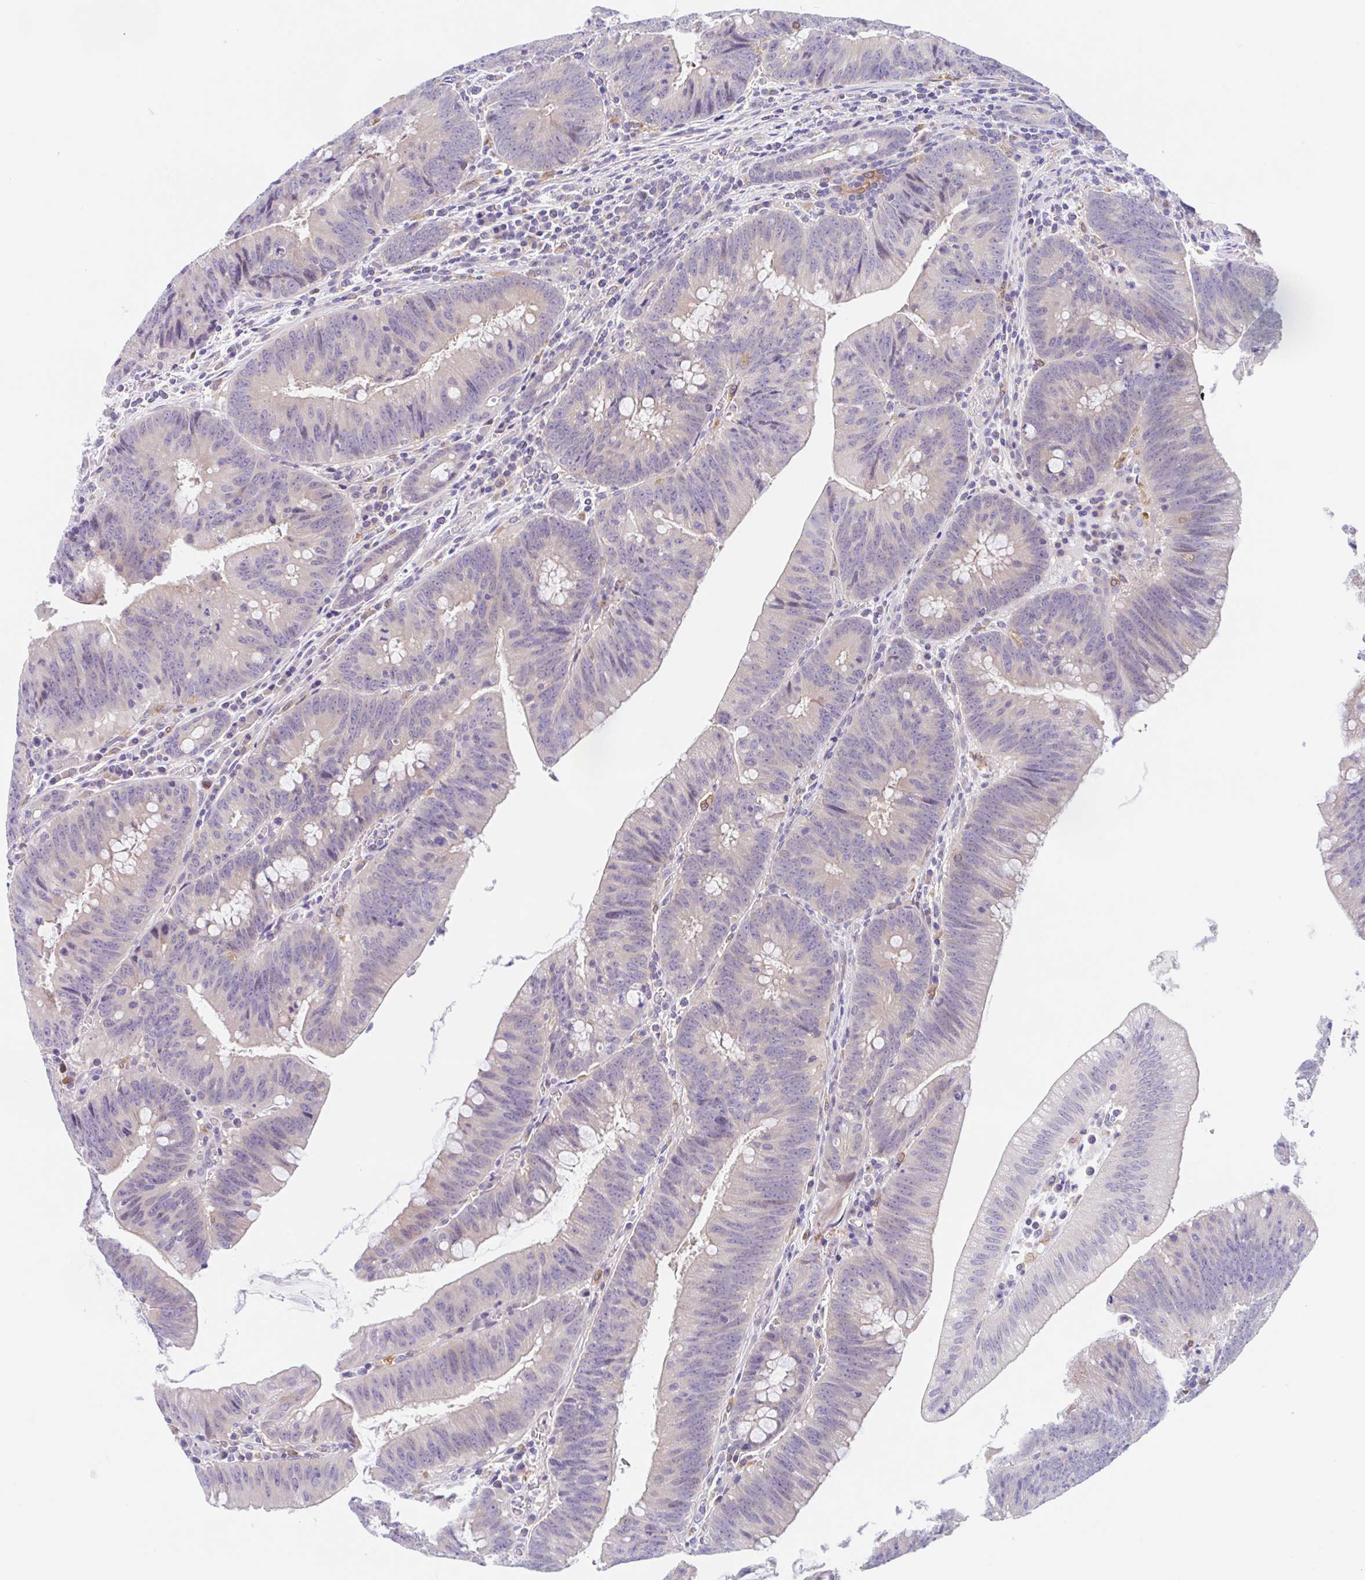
{"staining": {"intensity": "negative", "quantity": "none", "location": "none"}, "tissue": "colorectal cancer", "cell_type": "Tumor cells", "image_type": "cancer", "snomed": [{"axis": "morphology", "description": "Adenocarcinoma, NOS"}, {"axis": "topography", "description": "Colon"}], "caption": "Tumor cells show no significant expression in adenocarcinoma (colorectal). (DAB immunohistochemistry with hematoxylin counter stain).", "gene": "TMEM86A", "patient": {"sex": "female", "age": 87}}